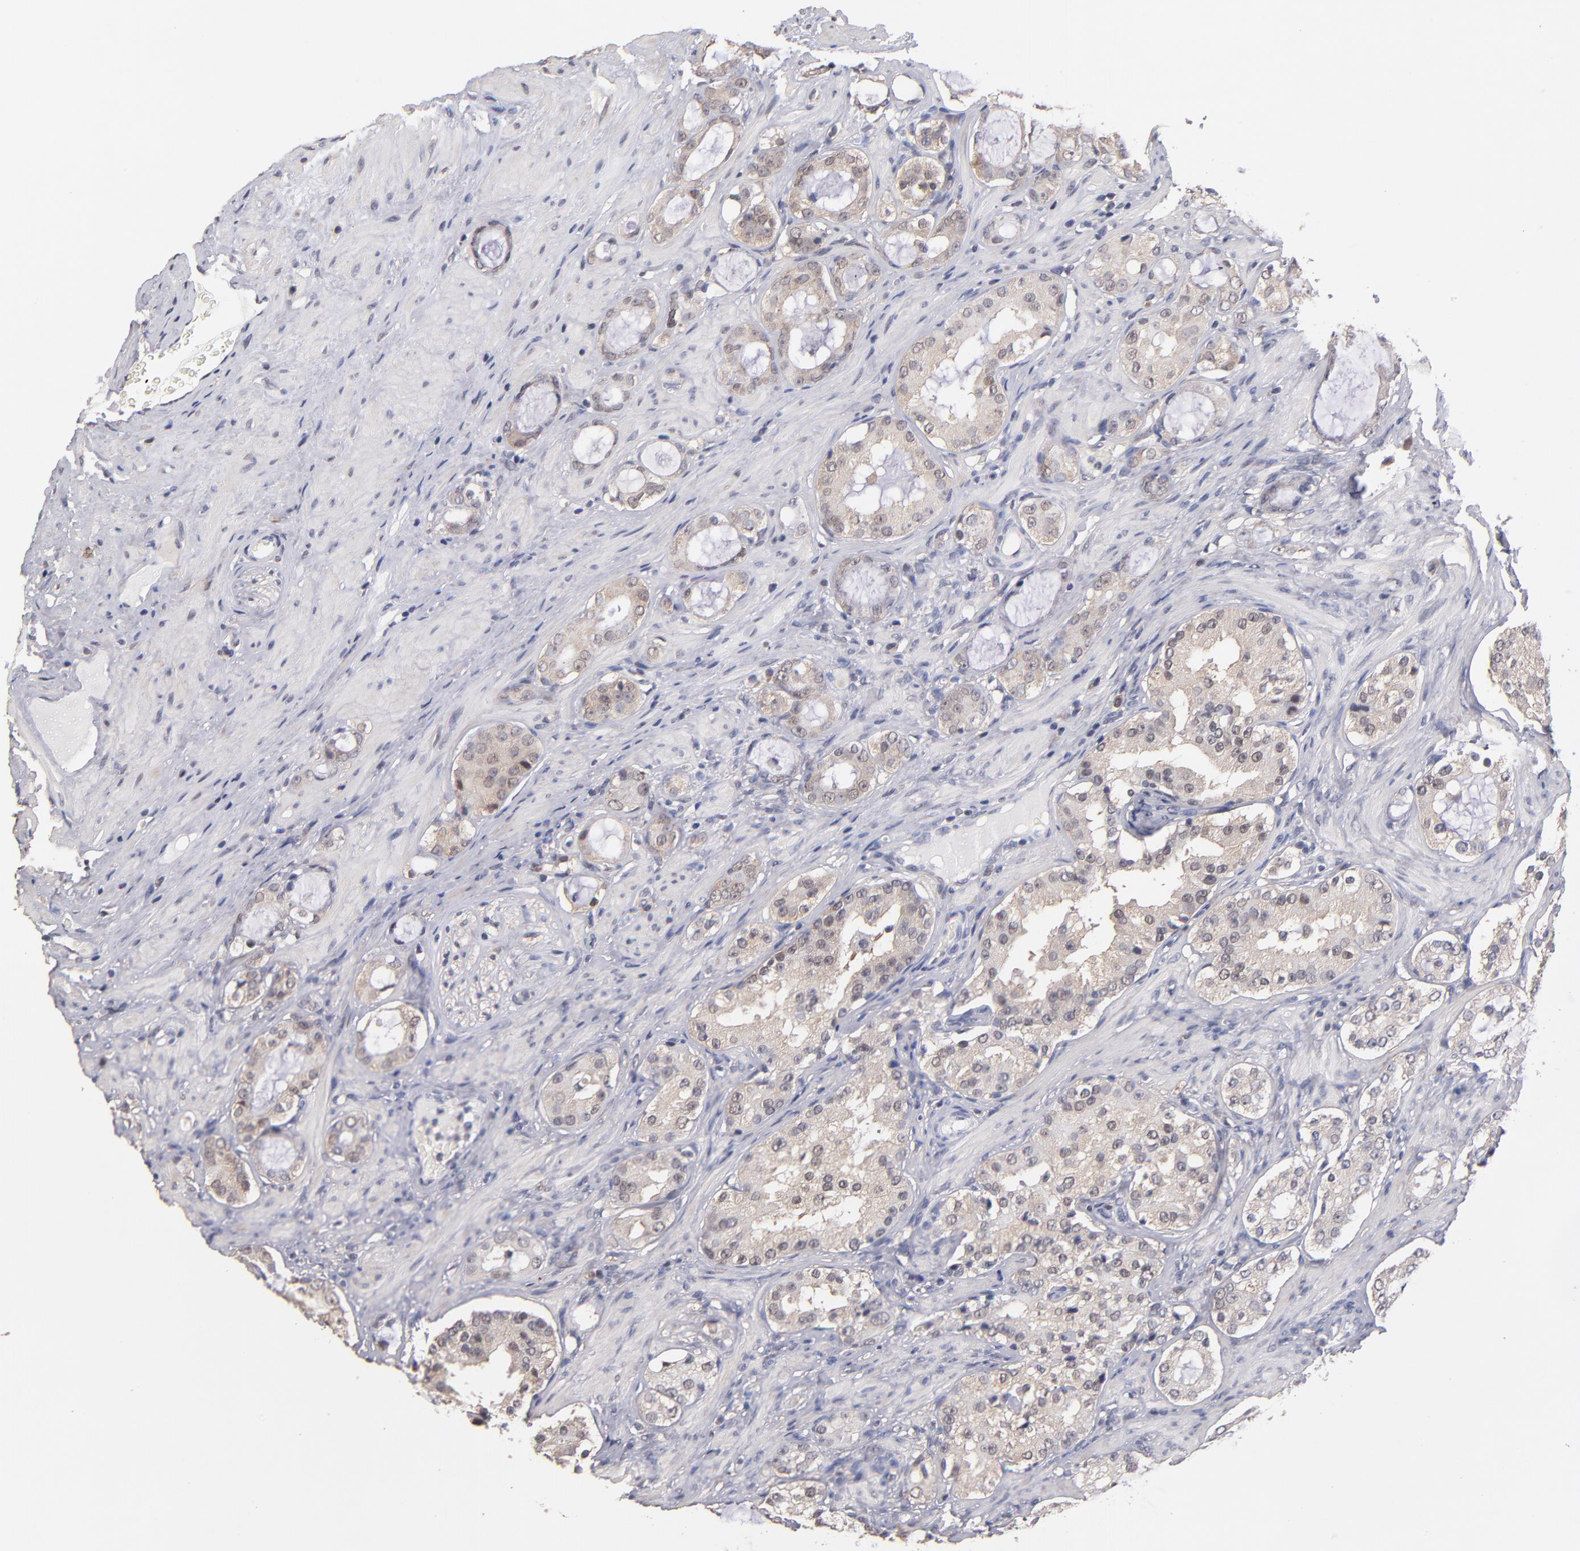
{"staining": {"intensity": "negative", "quantity": "none", "location": "none"}, "tissue": "prostate cancer", "cell_type": "Tumor cells", "image_type": "cancer", "snomed": [{"axis": "morphology", "description": "Adenocarcinoma, Medium grade"}, {"axis": "topography", "description": "Prostate"}], "caption": "Medium-grade adenocarcinoma (prostate) was stained to show a protein in brown. There is no significant expression in tumor cells.", "gene": "PSMD10", "patient": {"sex": "male", "age": 73}}